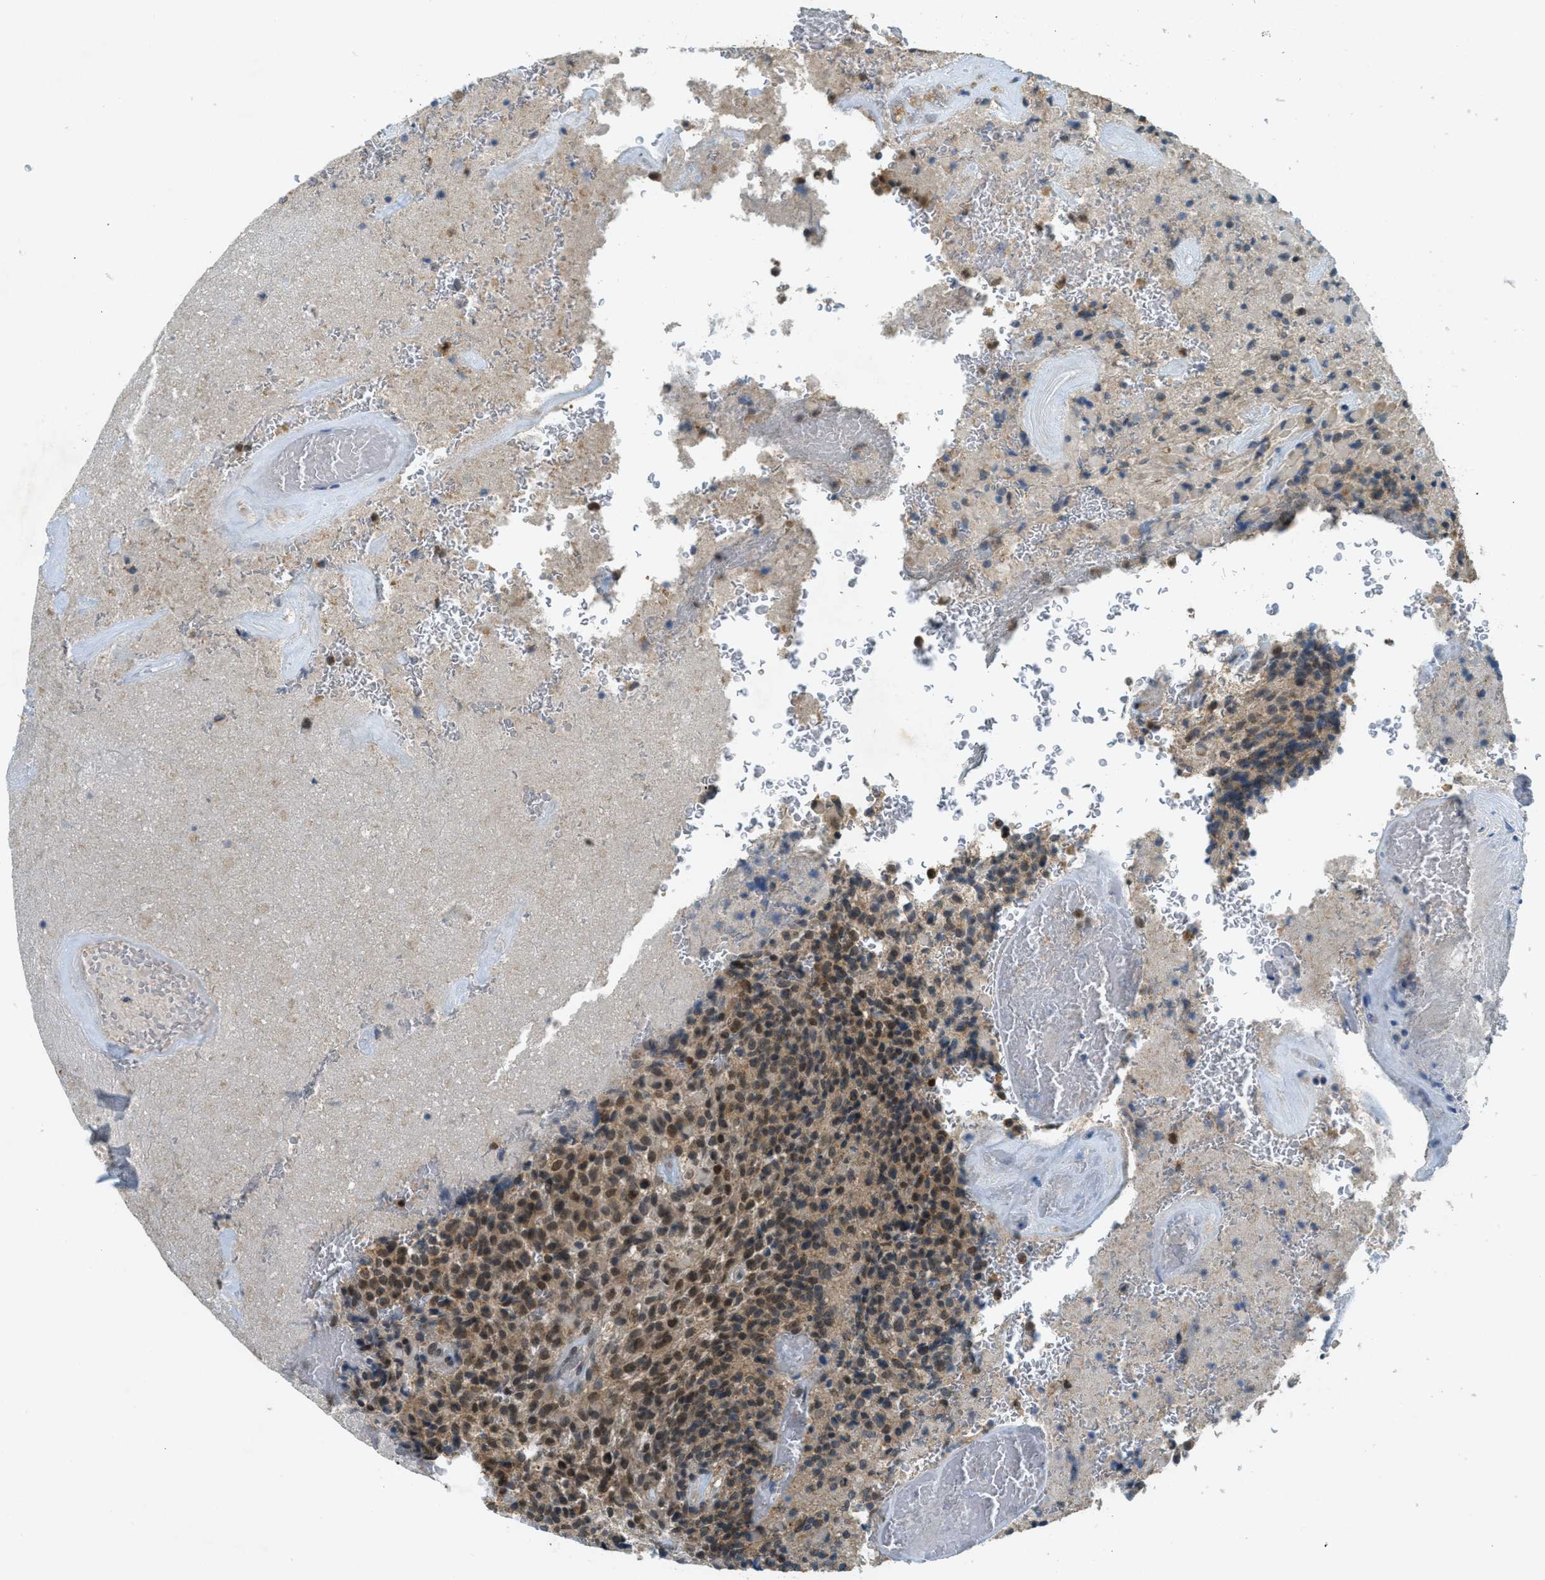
{"staining": {"intensity": "moderate", "quantity": "25%-75%", "location": "cytoplasmic/membranous,nuclear"}, "tissue": "glioma", "cell_type": "Tumor cells", "image_type": "cancer", "snomed": [{"axis": "morphology", "description": "Glioma, malignant, High grade"}, {"axis": "topography", "description": "Brain"}], "caption": "Immunohistochemistry (IHC) of malignant glioma (high-grade) exhibits medium levels of moderate cytoplasmic/membranous and nuclear expression in about 25%-75% of tumor cells. (Stains: DAB in brown, nuclei in blue, Microscopy: brightfield microscopy at high magnification).", "gene": "TCF20", "patient": {"sex": "male", "age": 71}}